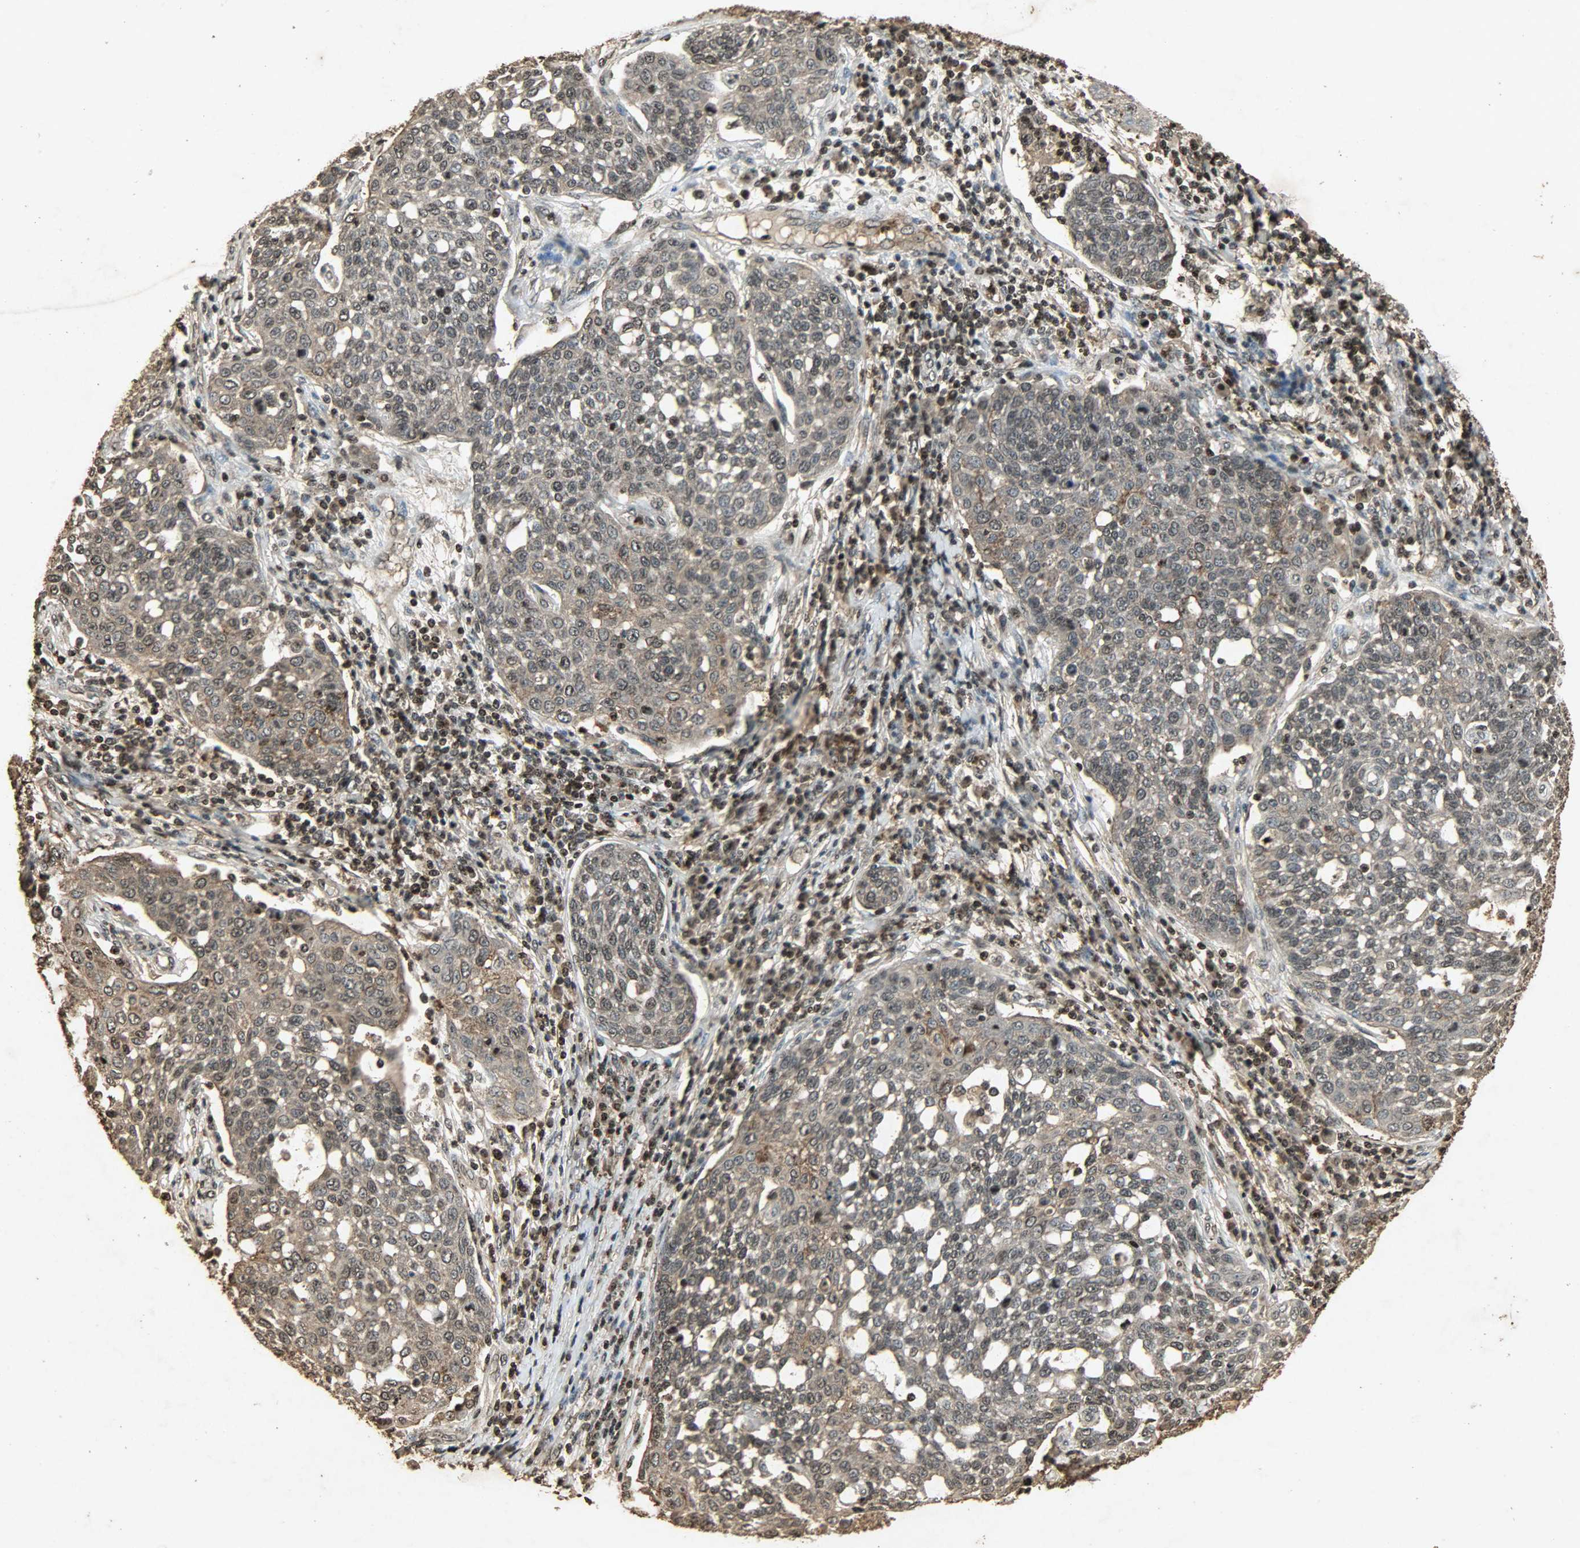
{"staining": {"intensity": "moderate", "quantity": ">75%", "location": "cytoplasmic/membranous,nuclear"}, "tissue": "cervical cancer", "cell_type": "Tumor cells", "image_type": "cancer", "snomed": [{"axis": "morphology", "description": "Squamous cell carcinoma, NOS"}, {"axis": "topography", "description": "Cervix"}], "caption": "Squamous cell carcinoma (cervical) tissue demonstrates moderate cytoplasmic/membranous and nuclear expression in approximately >75% of tumor cells (DAB (3,3'-diaminobenzidine) IHC with brightfield microscopy, high magnification).", "gene": "PPP3R1", "patient": {"sex": "female", "age": 34}}